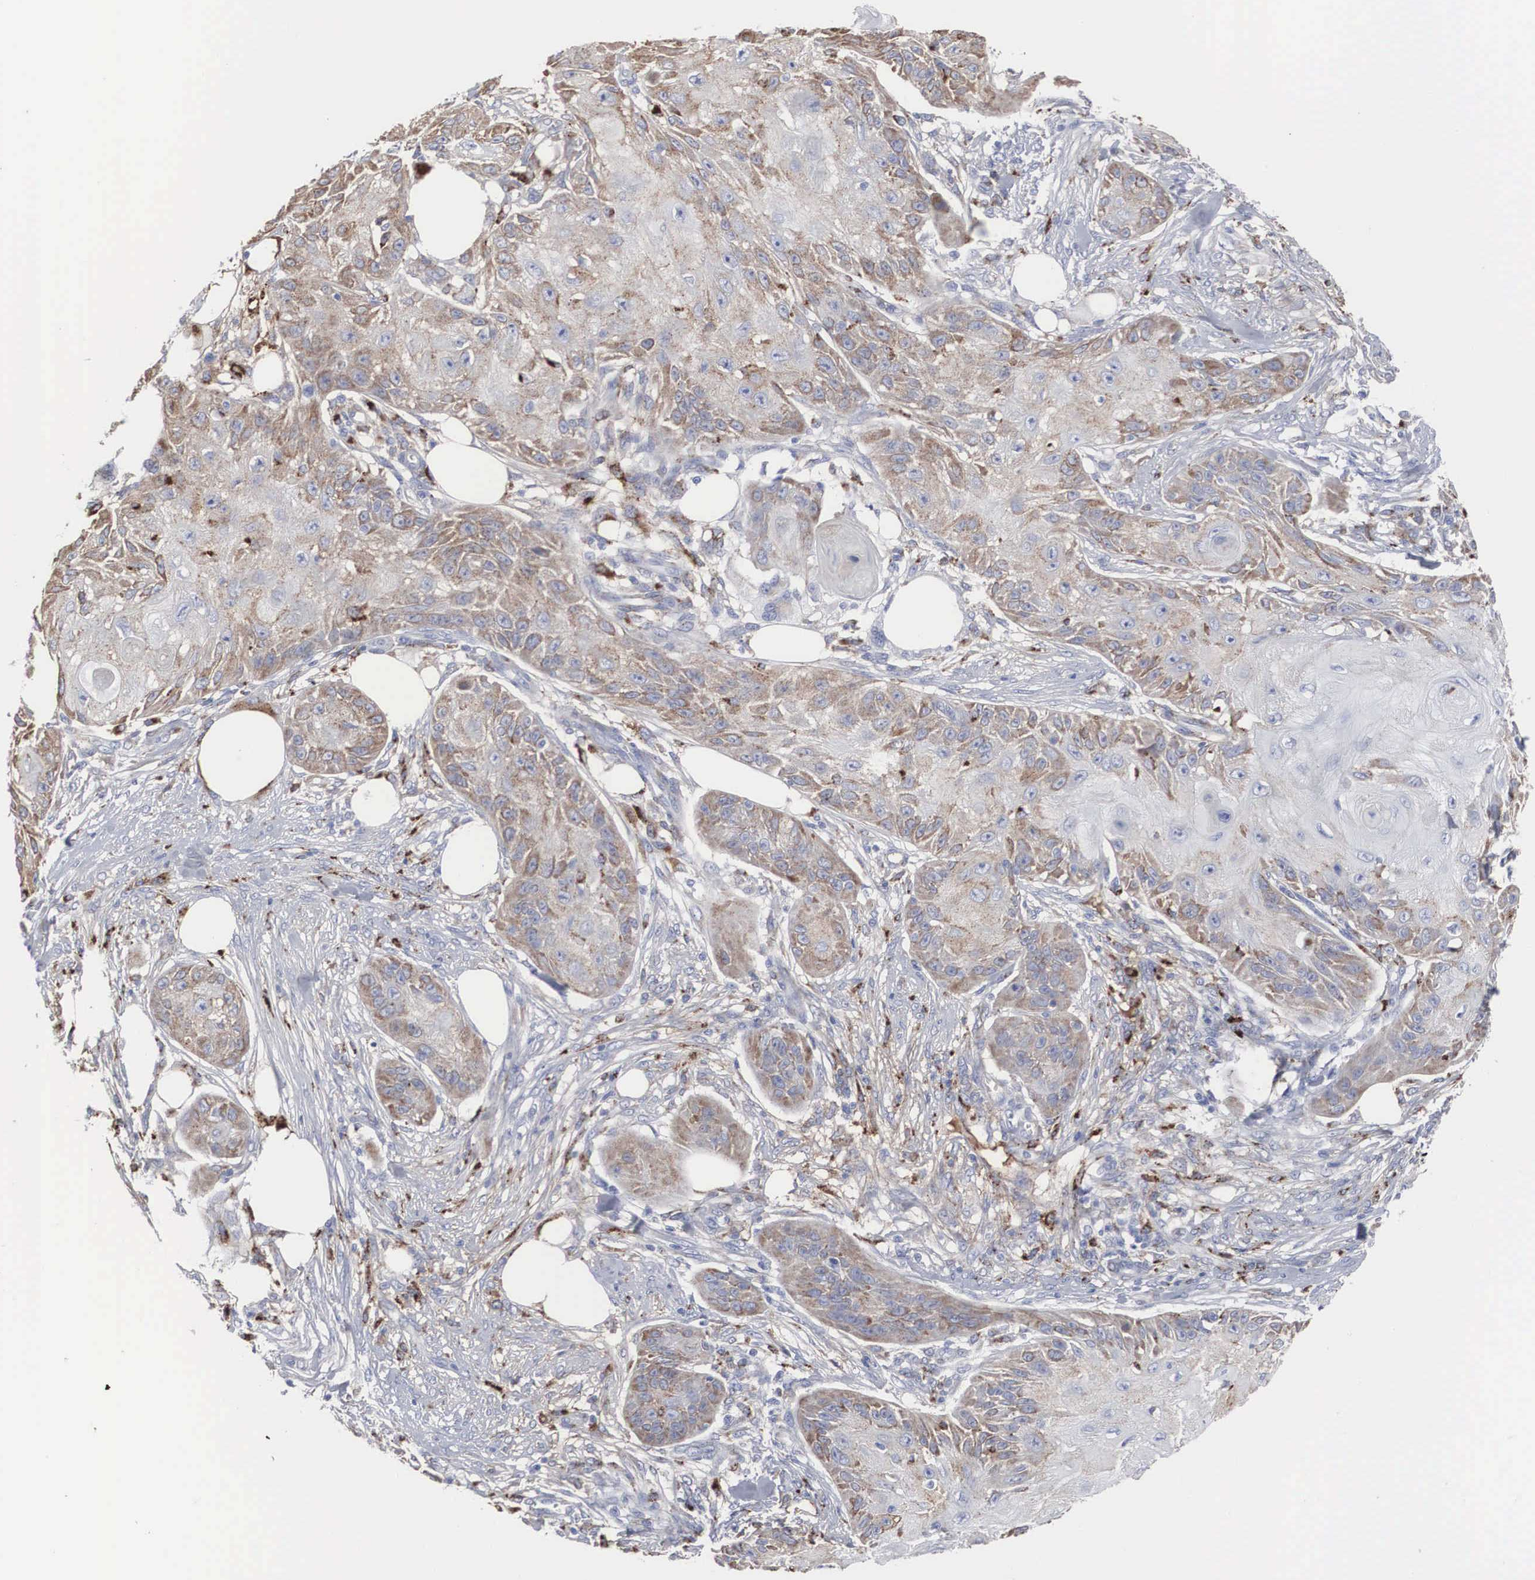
{"staining": {"intensity": "weak", "quantity": "25%-75%", "location": "cytoplasmic/membranous"}, "tissue": "skin cancer", "cell_type": "Tumor cells", "image_type": "cancer", "snomed": [{"axis": "morphology", "description": "Squamous cell carcinoma, NOS"}, {"axis": "topography", "description": "Skin"}], "caption": "This is an image of immunohistochemistry (IHC) staining of skin squamous cell carcinoma, which shows weak expression in the cytoplasmic/membranous of tumor cells.", "gene": "LGALS3BP", "patient": {"sex": "female", "age": 88}}